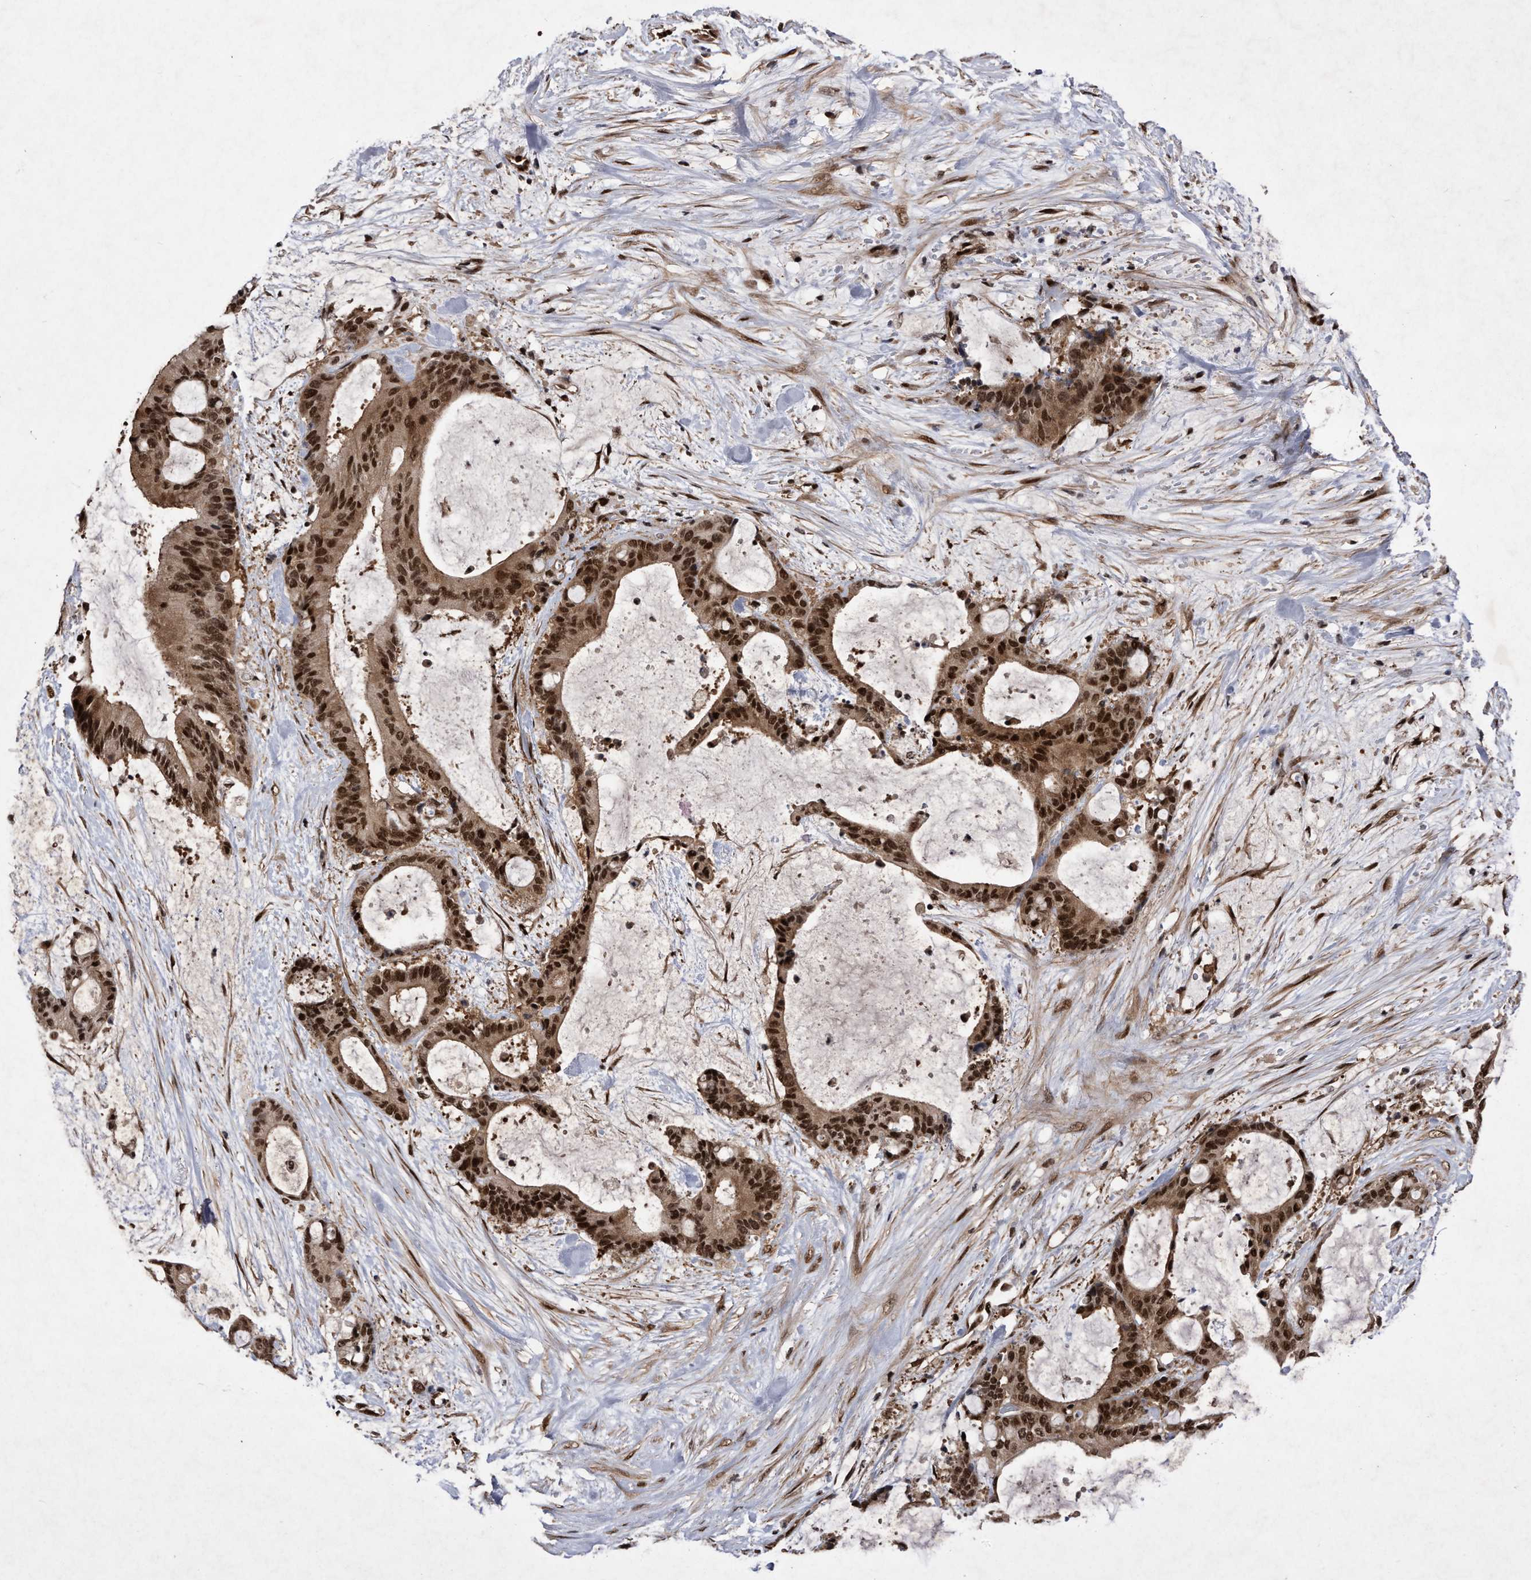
{"staining": {"intensity": "strong", "quantity": ">75%", "location": "cytoplasmic/membranous,nuclear"}, "tissue": "liver cancer", "cell_type": "Tumor cells", "image_type": "cancer", "snomed": [{"axis": "morphology", "description": "Cholangiocarcinoma"}, {"axis": "topography", "description": "Liver"}], "caption": "A photomicrograph of liver cancer (cholangiocarcinoma) stained for a protein reveals strong cytoplasmic/membranous and nuclear brown staining in tumor cells. (DAB (3,3'-diaminobenzidine) IHC, brown staining for protein, blue staining for nuclei).", "gene": "RAD23B", "patient": {"sex": "female", "age": 73}}